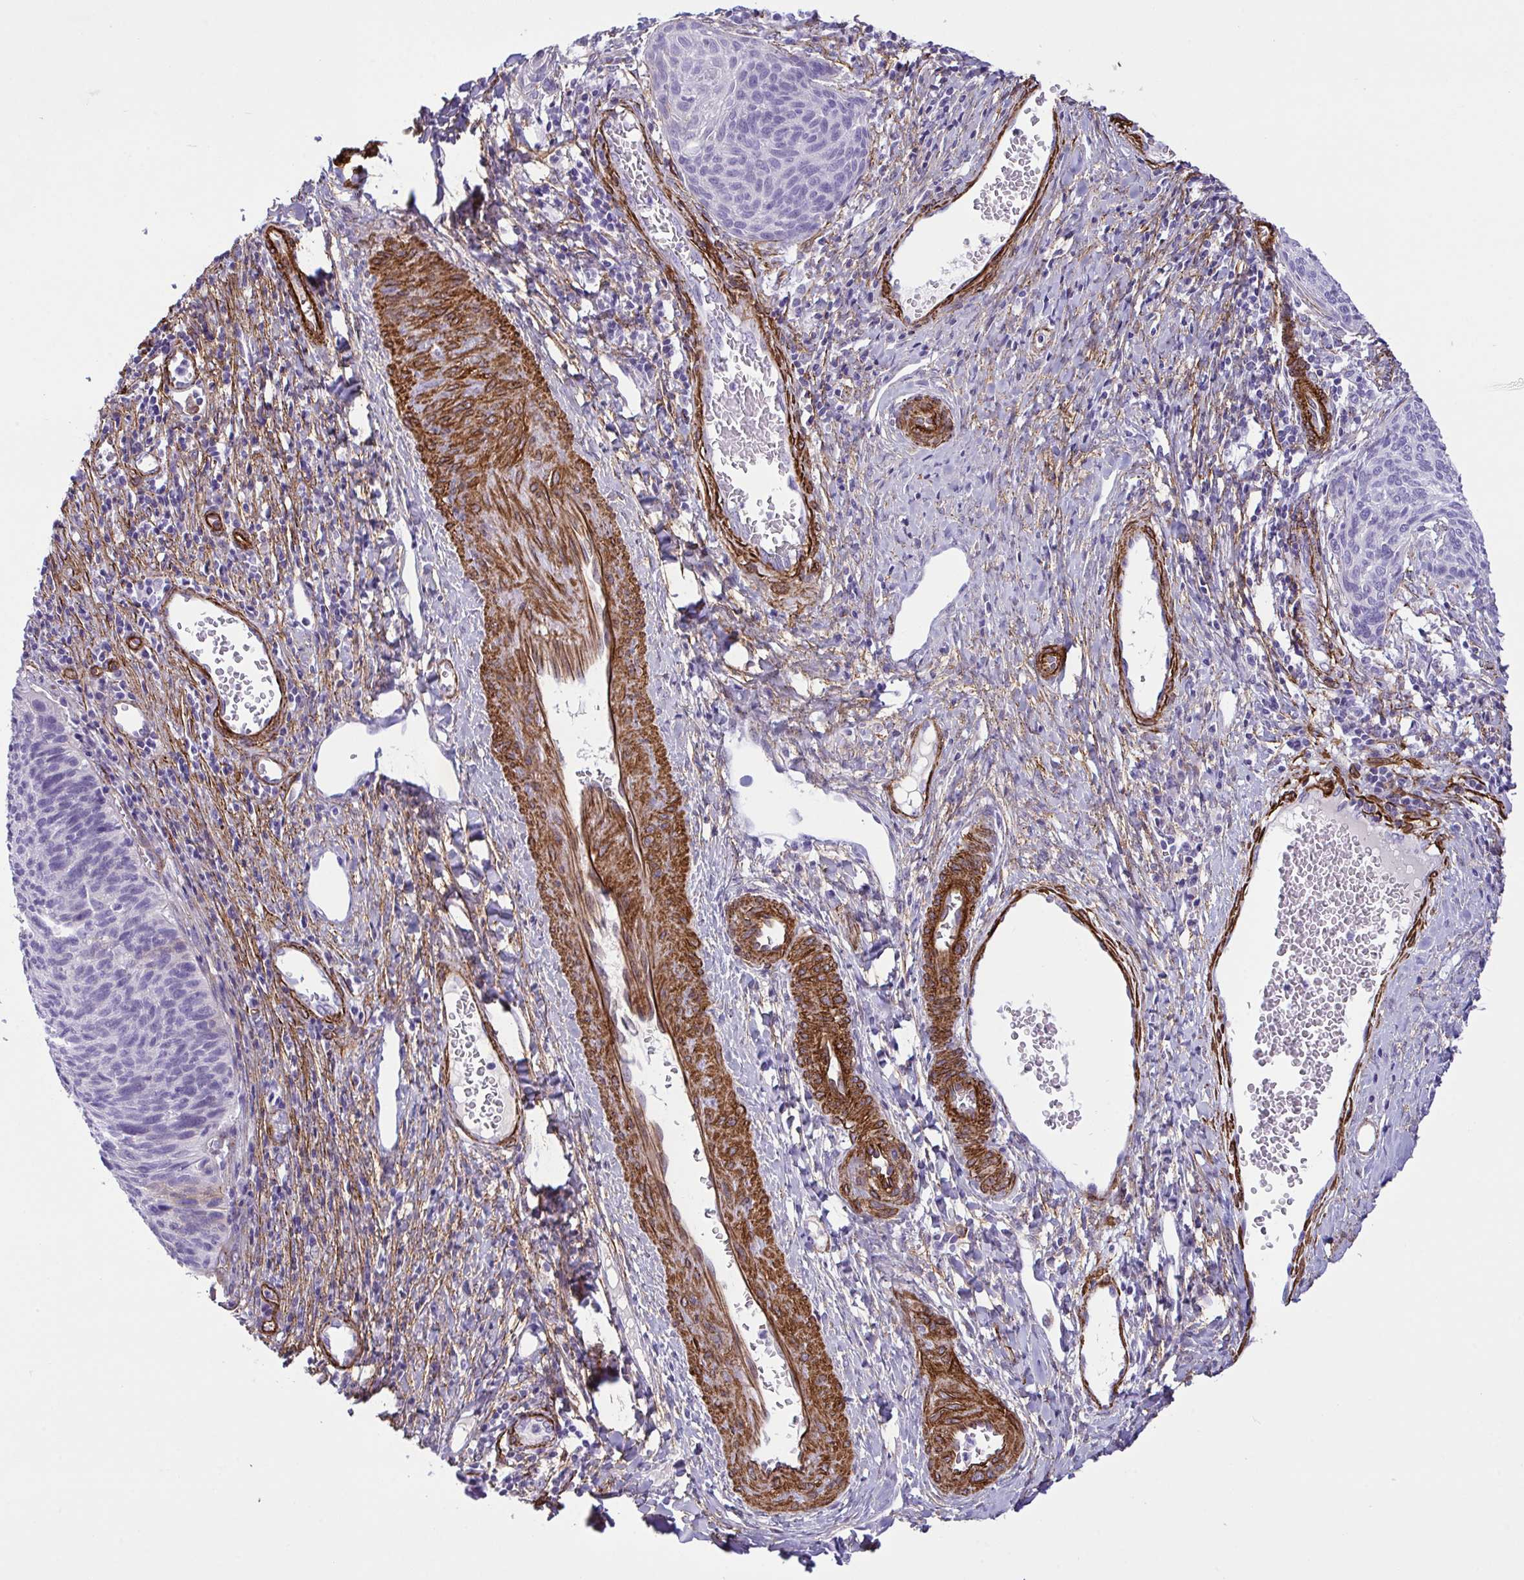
{"staining": {"intensity": "negative", "quantity": "none", "location": "none"}, "tissue": "cervical cancer", "cell_type": "Tumor cells", "image_type": "cancer", "snomed": [{"axis": "morphology", "description": "Squamous cell carcinoma, NOS"}, {"axis": "topography", "description": "Cervix"}], "caption": "Protein analysis of cervical cancer (squamous cell carcinoma) reveals no significant positivity in tumor cells. (DAB (3,3'-diaminobenzidine) immunohistochemistry with hematoxylin counter stain).", "gene": "SYNPO2L", "patient": {"sex": "female", "age": 49}}